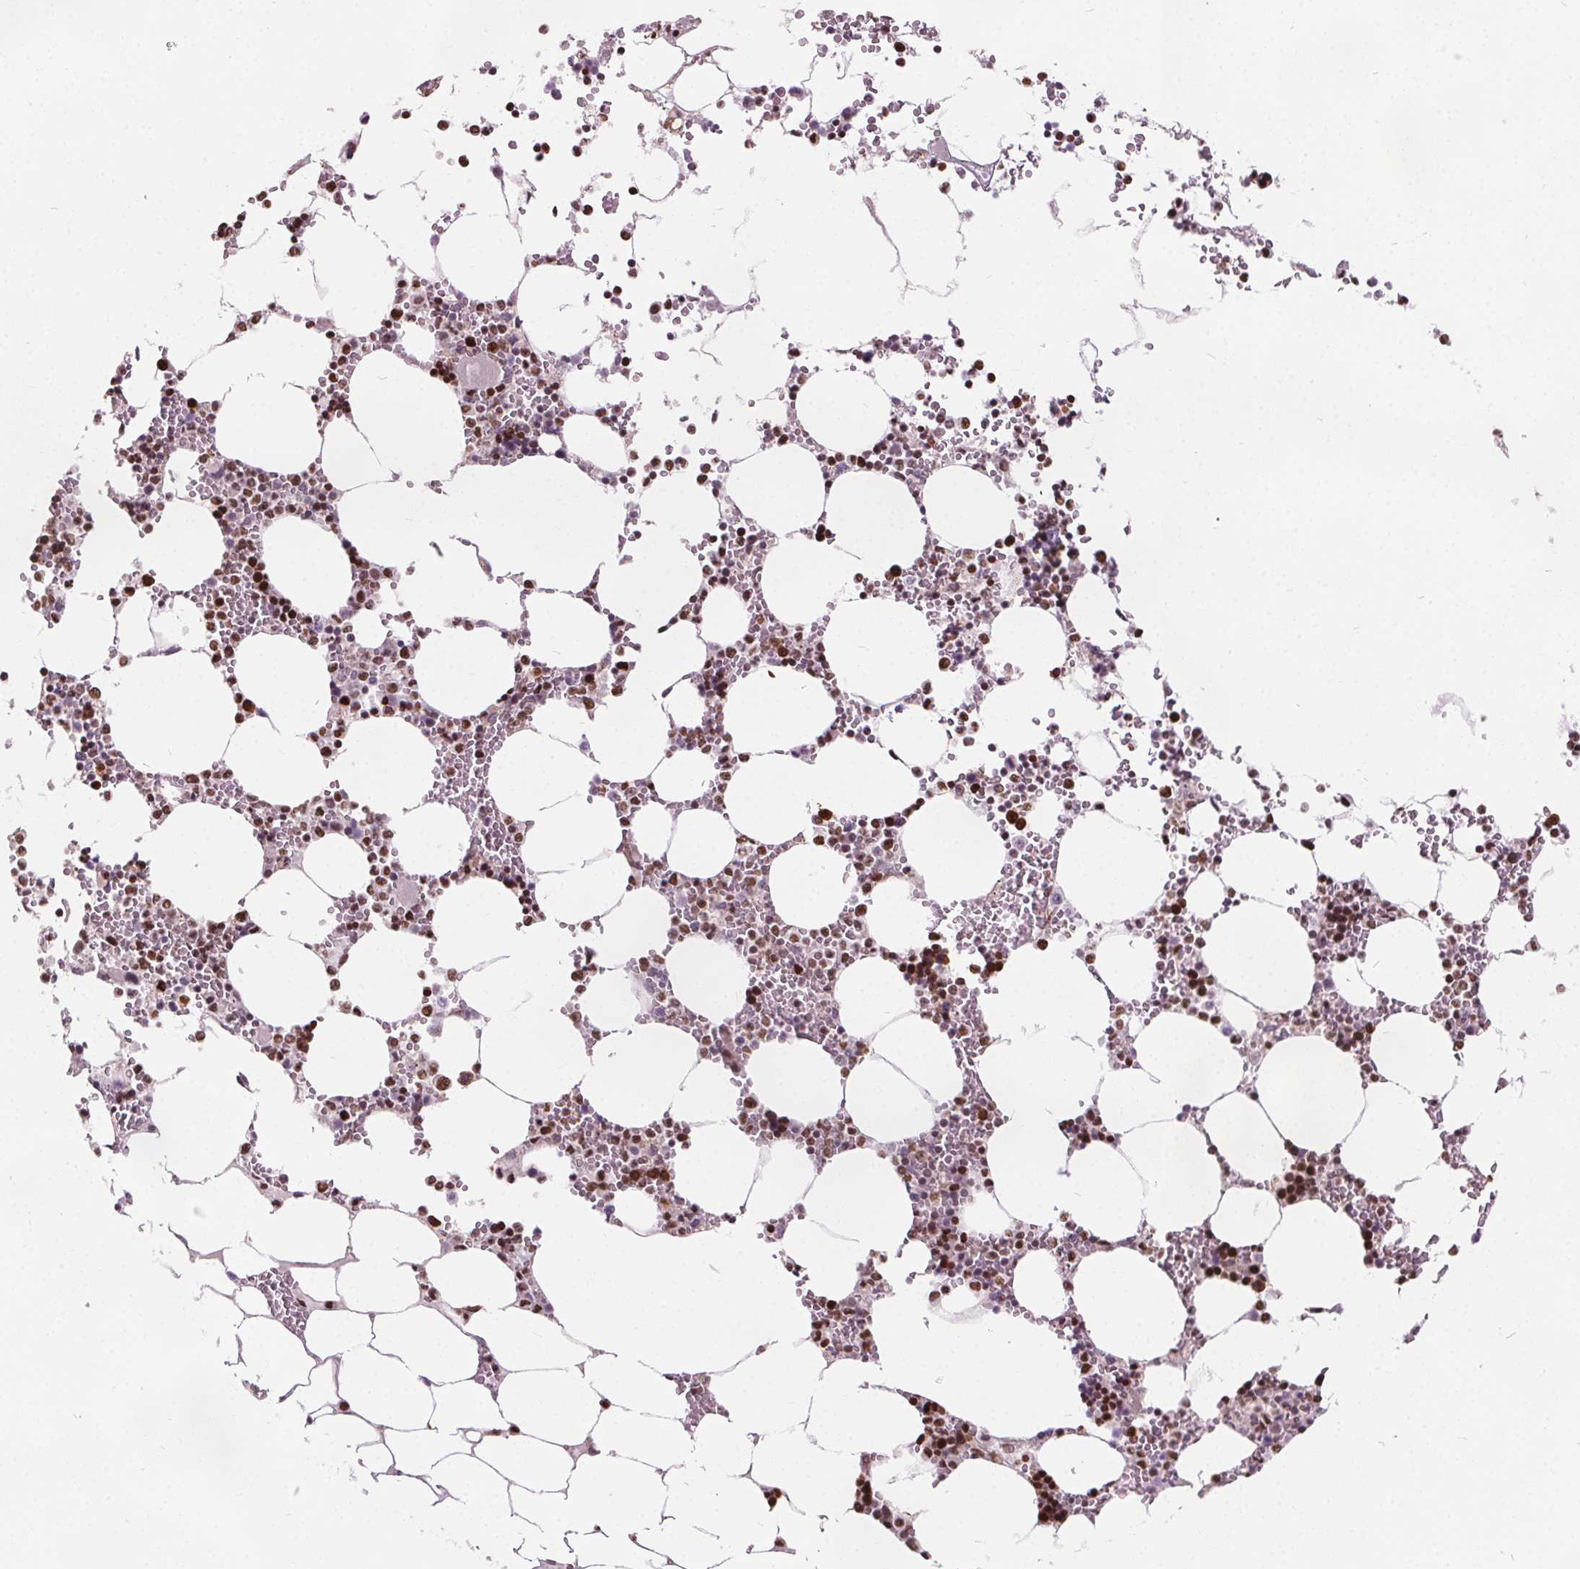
{"staining": {"intensity": "strong", "quantity": "25%-75%", "location": "nuclear"}, "tissue": "bone marrow", "cell_type": "Hematopoietic cells", "image_type": "normal", "snomed": [{"axis": "morphology", "description": "Normal tissue, NOS"}, {"axis": "topography", "description": "Bone marrow"}], "caption": "A brown stain shows strong nuclear staining of a protein in hematopoietic cells of unremarkable human bone marrow.", "gene": "ISLR2", "patient": {"sex": "male", "age": 64}}